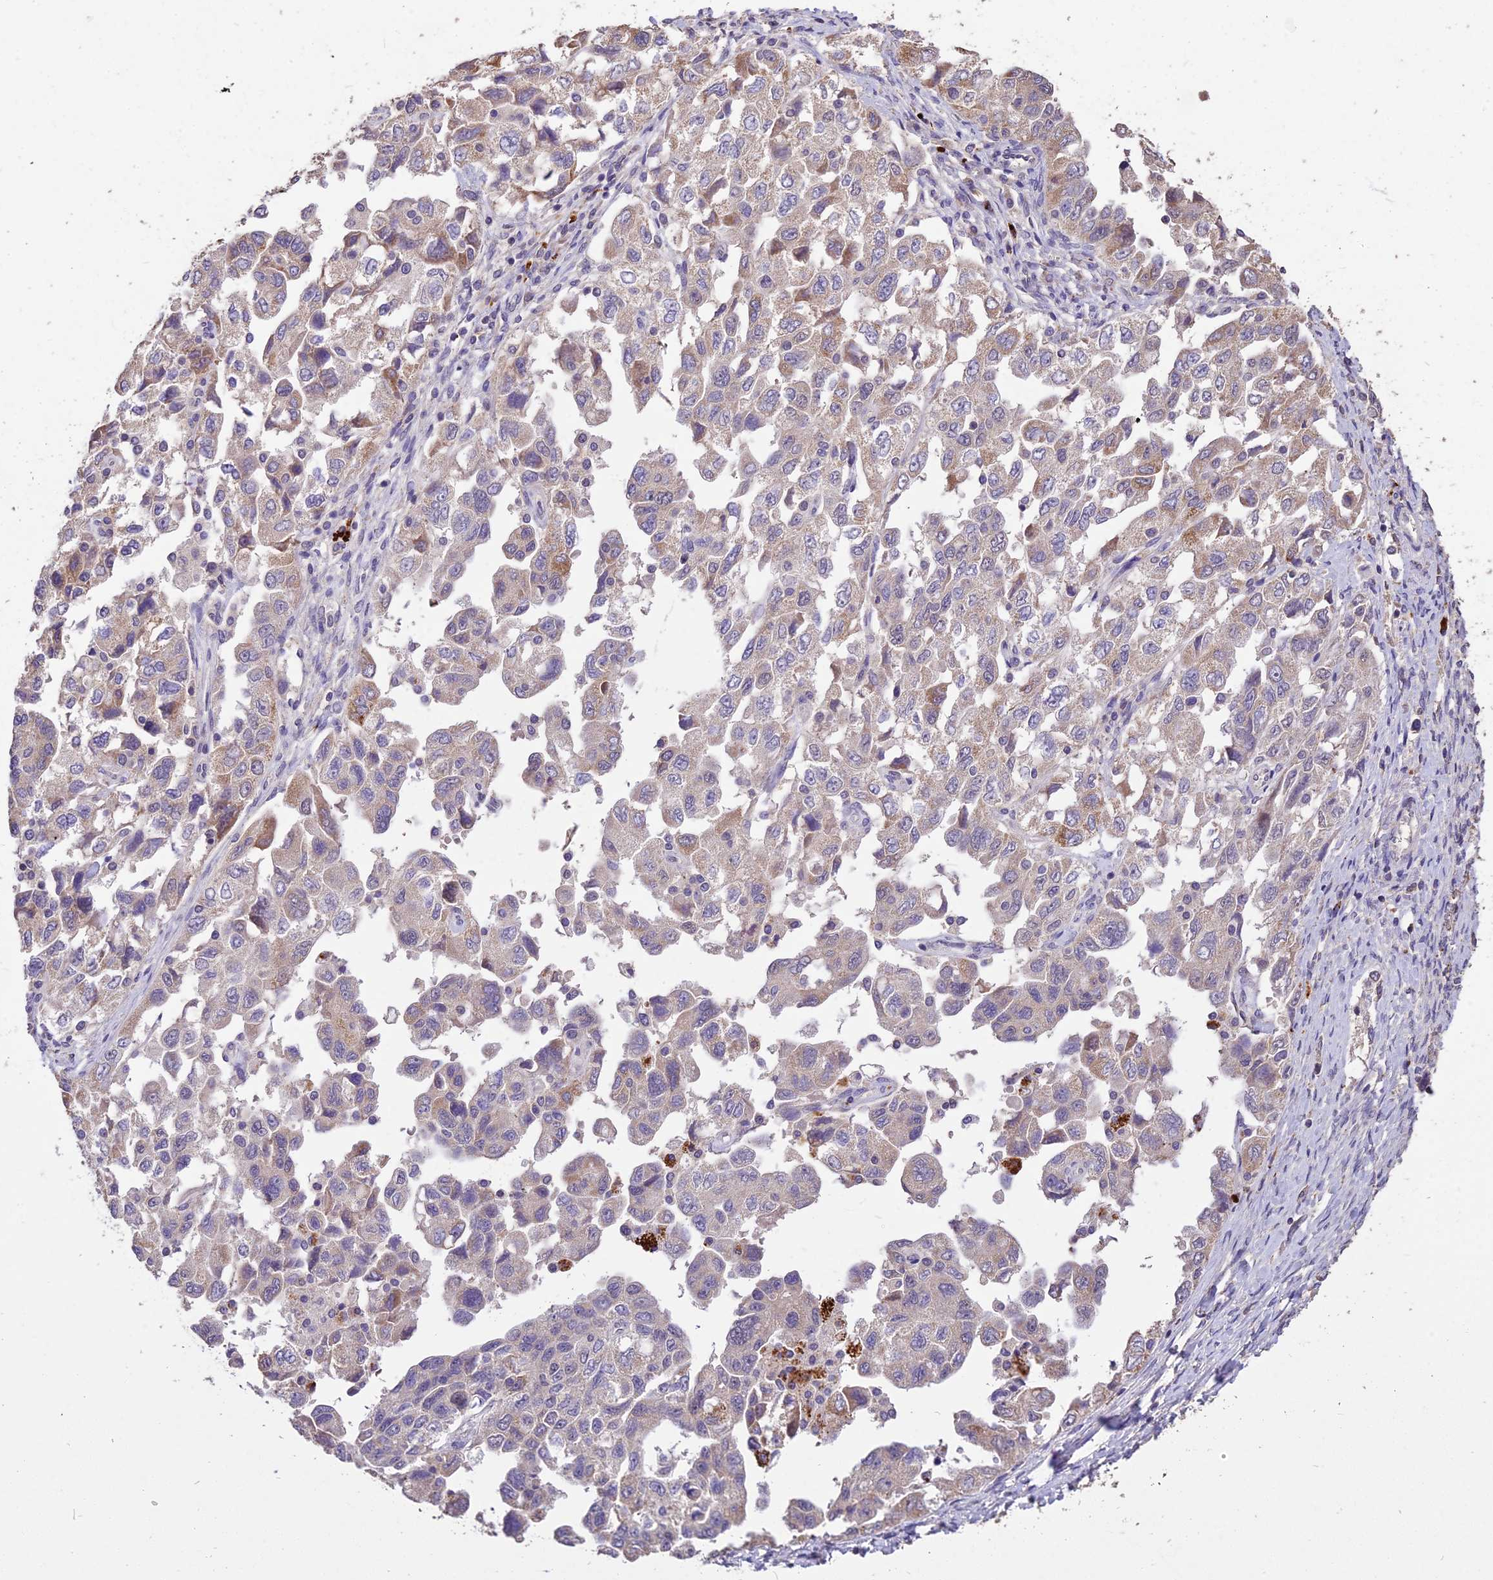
{"staining": {"intensity": "weak", "quantity": "25%-75%", "location": "cytoplasmic/membranous"}, "tissue": "ovarian cancer", "cell_type": "Tumor cells", "image_type": "cancer", "snomed": [{"axis": "morphology", "description": "Carcinoma, NOS"}, {"axis": "morphology", "description": "Cystadenocarcinoma, serous, NOS"}, {"axis": "topography", "description": "Ovary"}], "caption": "Immunohistochemical staining of ovarian carcinoma exhibits low levels of weak cytoplasmic/membranous protein staining in approximately 25%-75% of tumor cells.", "gene": "SDHD", "patient": {"sex": "female", "age": 69}}